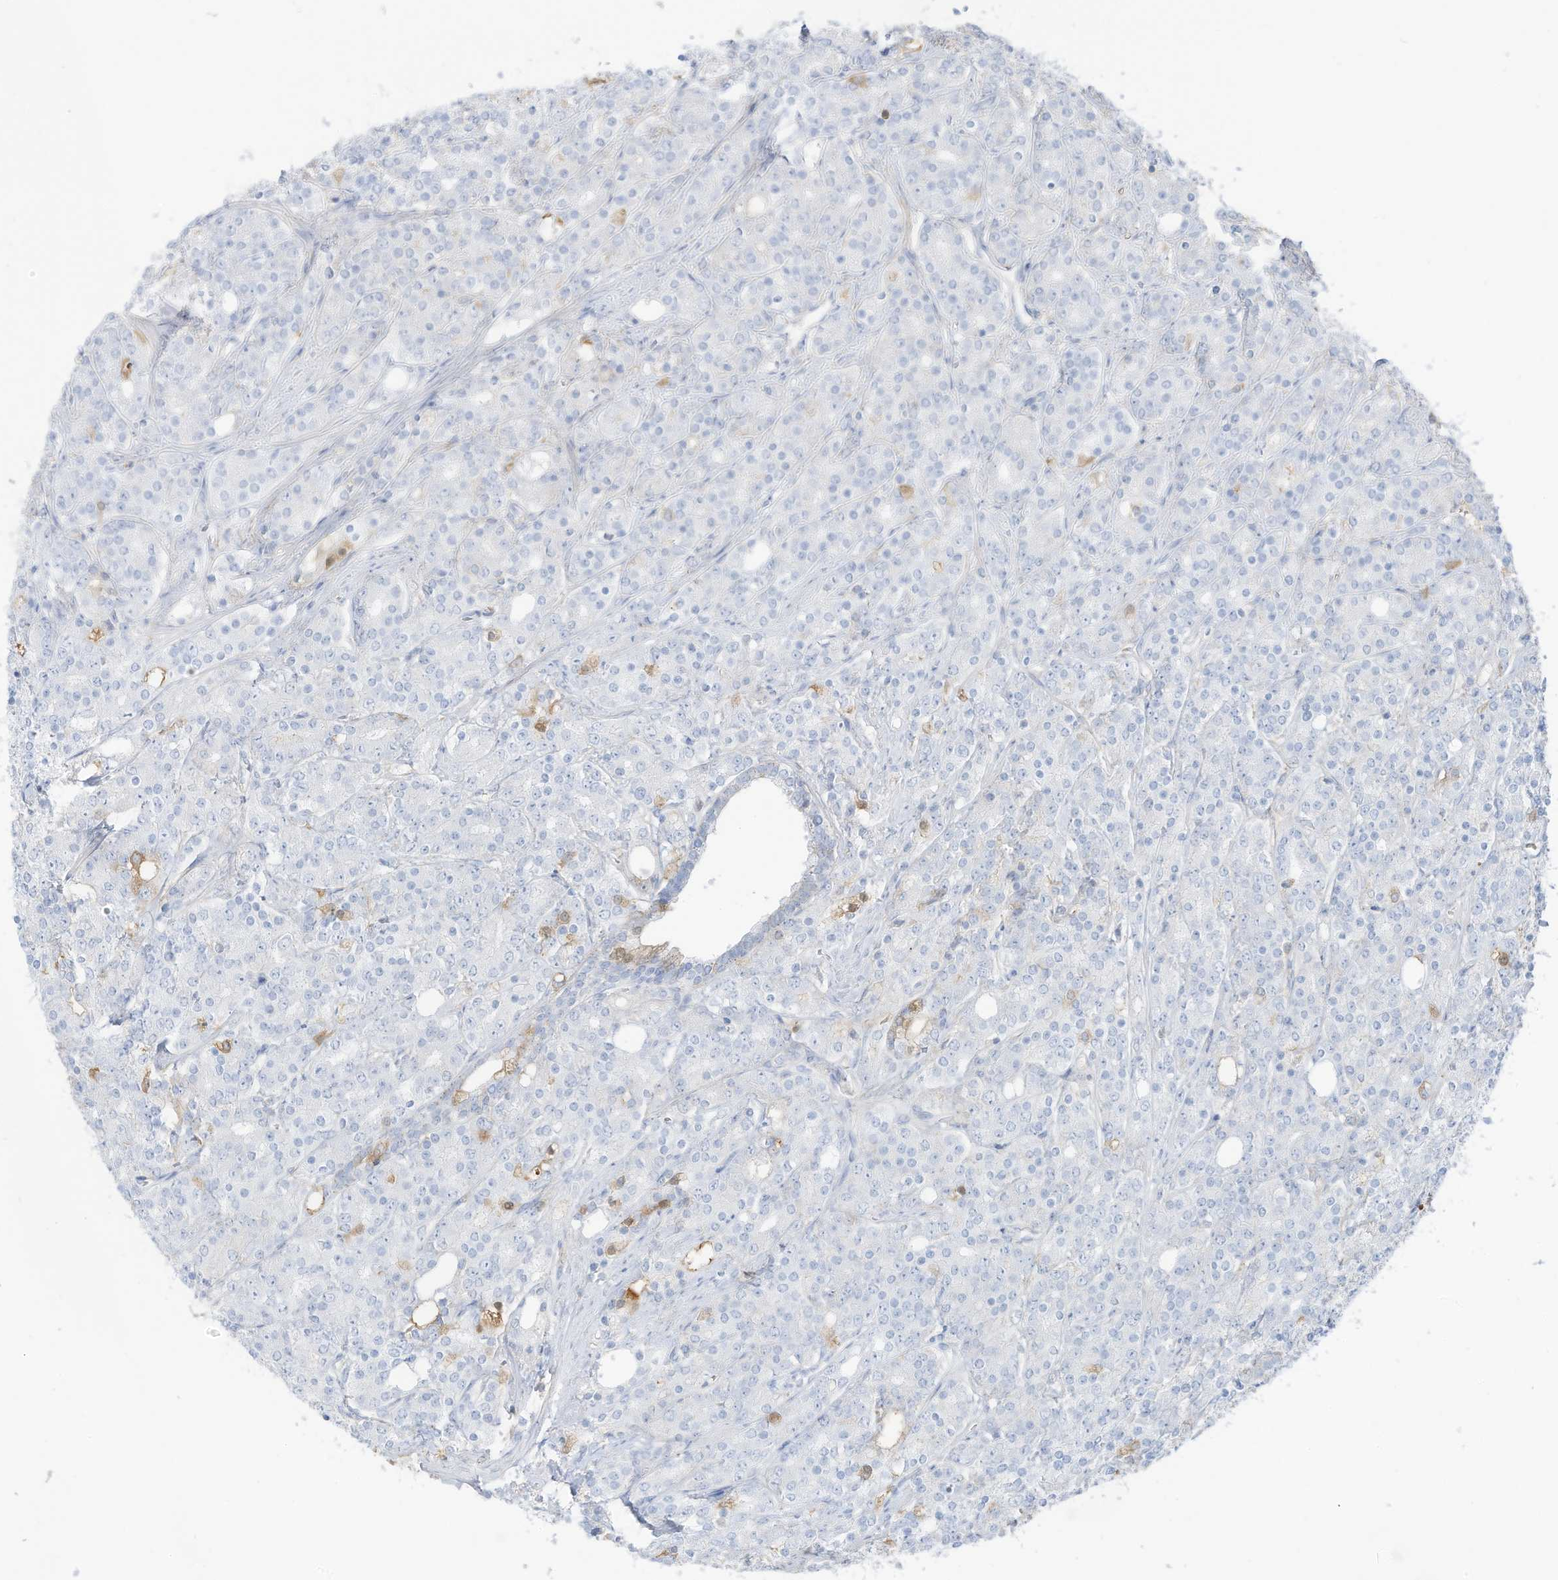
{"staining": {"intensity": "negative", "quantity": "none", "location": "none"}, "tissue": "prostate cancer", "cell_type": "Tumor cells", "image_type": "cancer", "snomed": [{"axis": "morphology", "description": "Adenocarcinoma, High grade"}, {"axis": "topography", "description": "Prostate"}], "caption": "A high-resolution micrograph shows immunohistochemistry (IHC) staining of prostate adenocarcinoma (high-grade), which shows no significant expression in tumor cells. Nuclei are stained in blue.", "gene": "HSD17B13", "patient": {"sex": "male", "age": 62}}